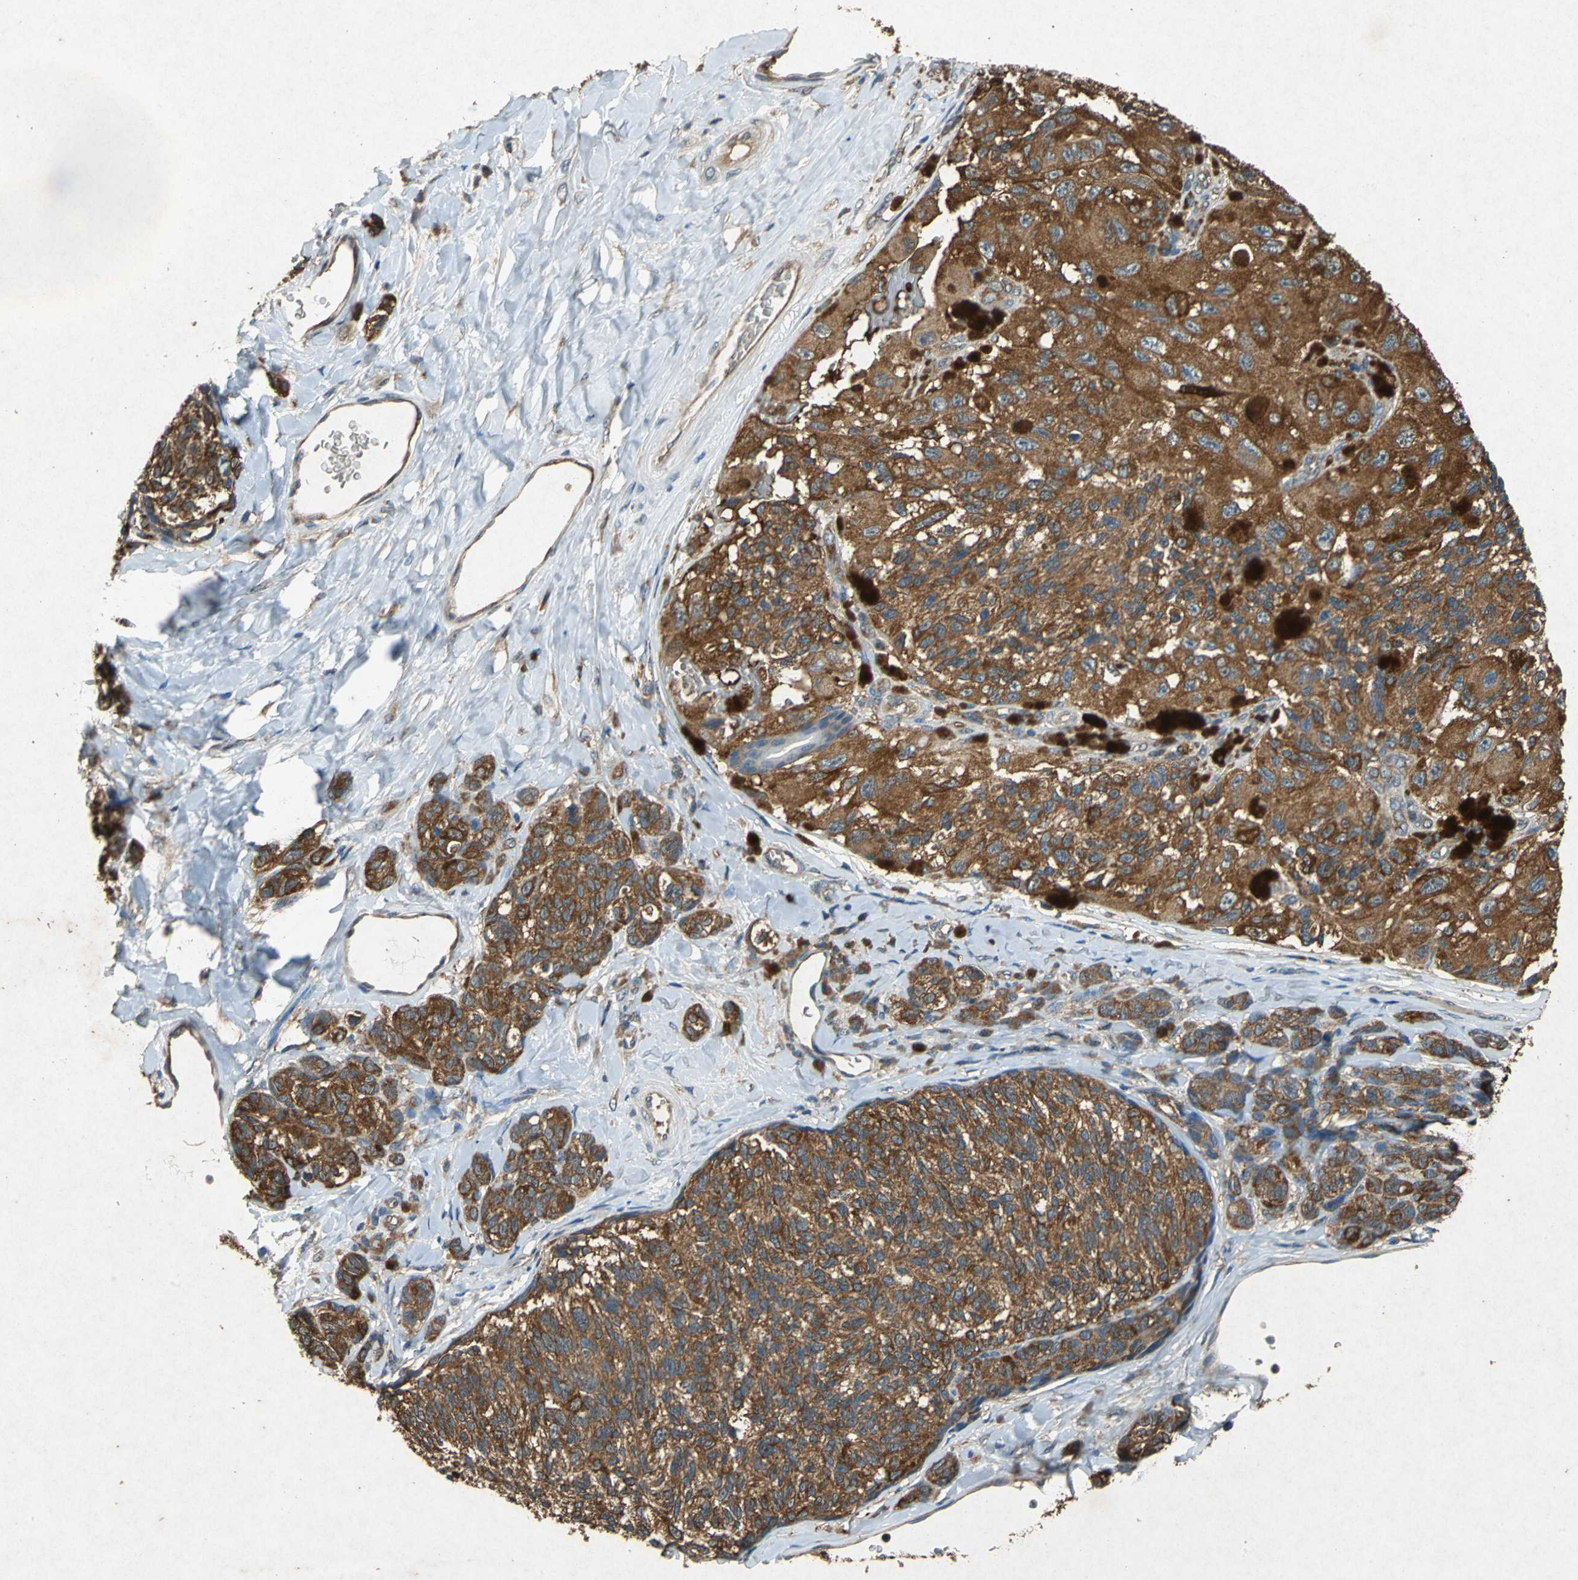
{"staining": {"intensity": "moderate", "quantity": ">75%", "location": "cytoplasmic/membranous"}, "tissue": "melanoma", "cell_type": "Tumor cells", "image_type": "cancer", "snomed": [{"axis": "morphology", "description": "Malignant melanoma, NOS"}, {"axis": "topography", "description": "Skin"}], "caption": "Malignant melanoma tissue displays moderate cytoplasmic/membranous positivity in about >75% of tumor cells The staining was performed using DAB (3,3'-diaminobenzidine), with brown indicating positive protein expression. Nuclei are stained blue with hematoxylin.", "gene": "HSP90AB1", "patient": {"sex": "female", "age": 73}}